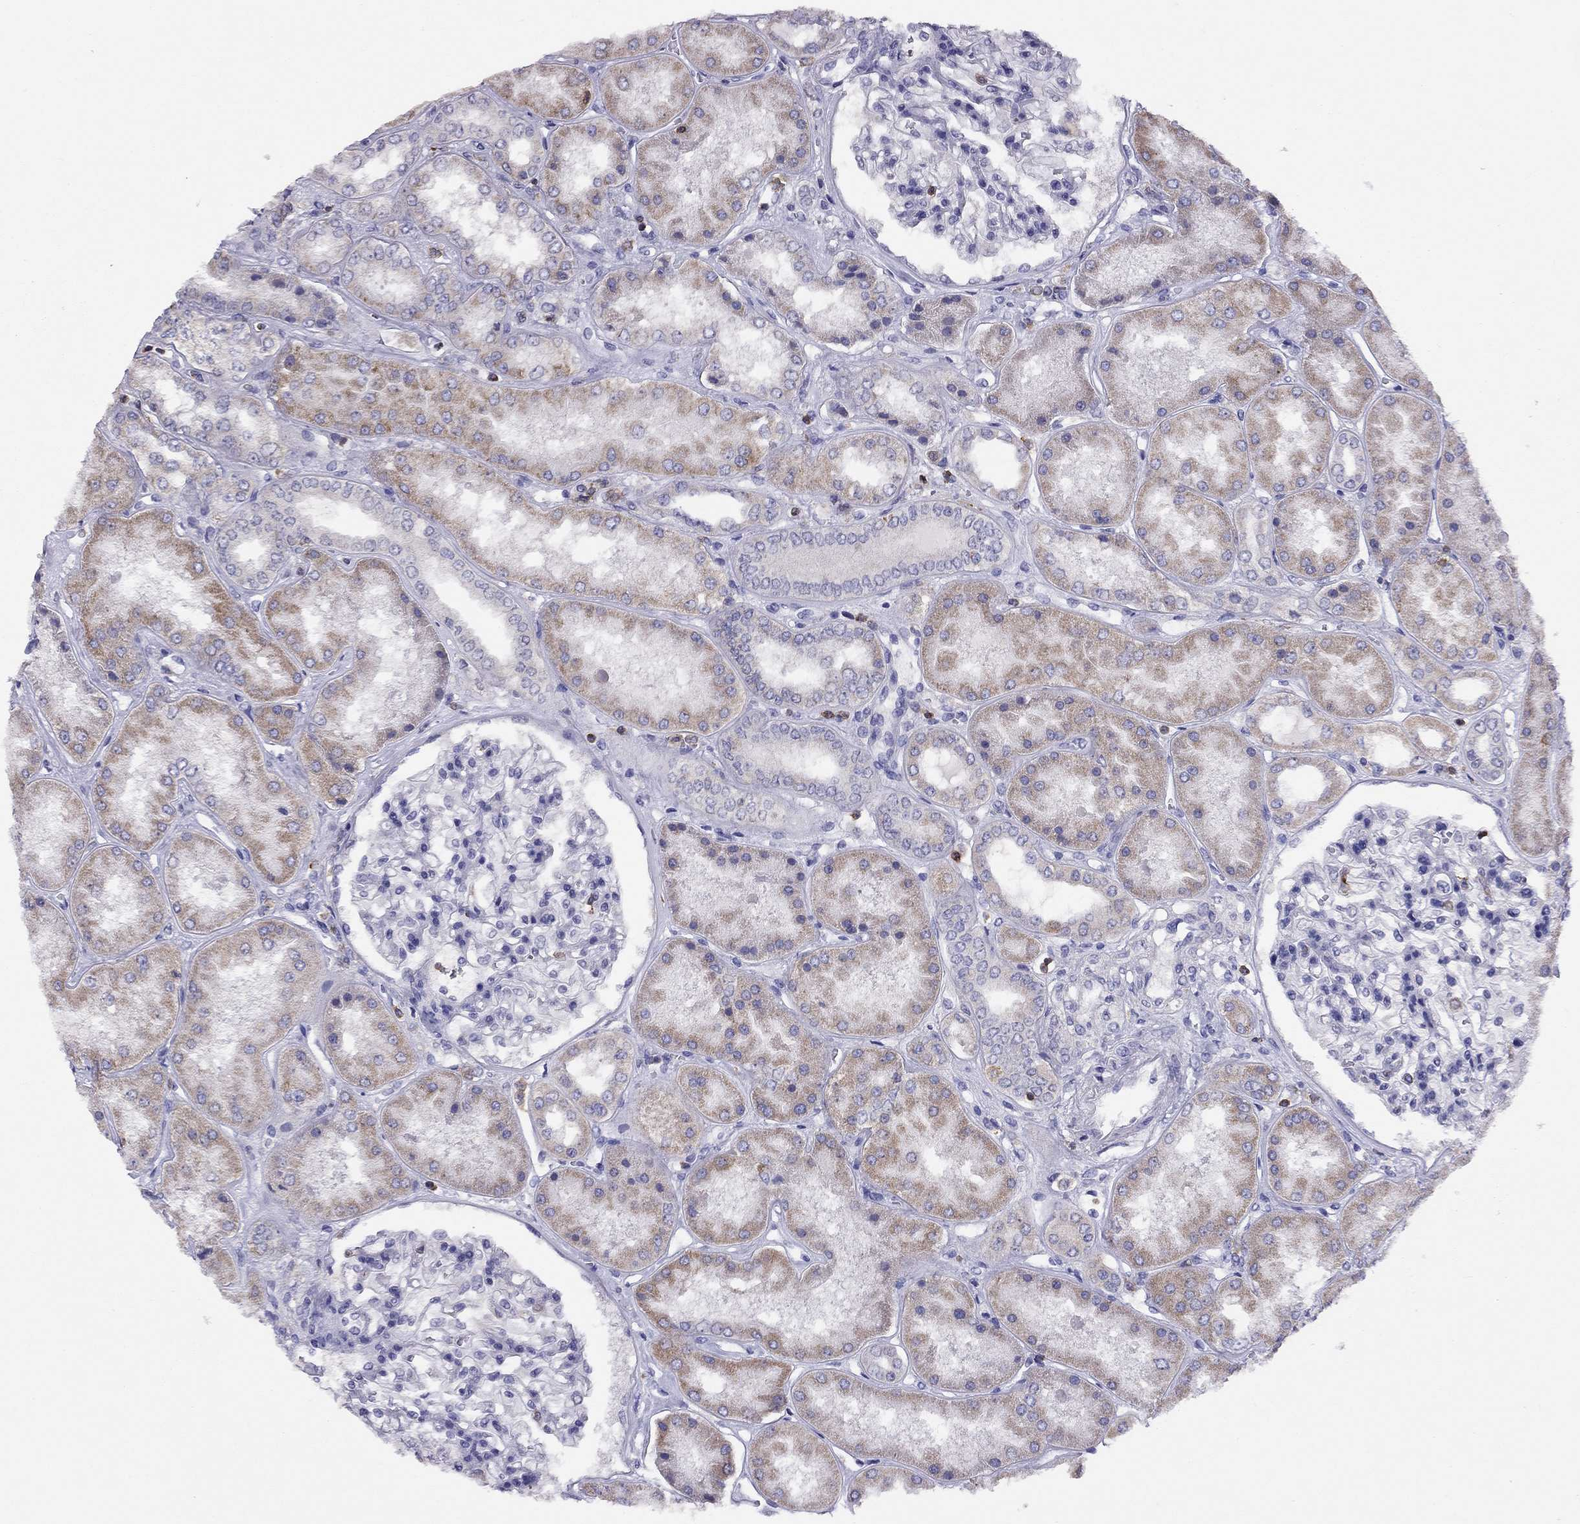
{"staining": {"intensity": "negative", "quantity": "none", "location": "none"}, "tissue": "kidney", "cell_type": "Cells in glomeruli", "image_type": "normal", "snomed": [{"axis": "morphology", "description": "Normal tissue, NOS"}, {"axis": "topography", "description": "Kidney"}], "caption": "IHC photomicrograph of unremarkable human kidney stained for a protein (brown), which displays no expression in cells in glomeruli.", "gene": "CITED1", "patient": {"sex": "female", "age": 56}}